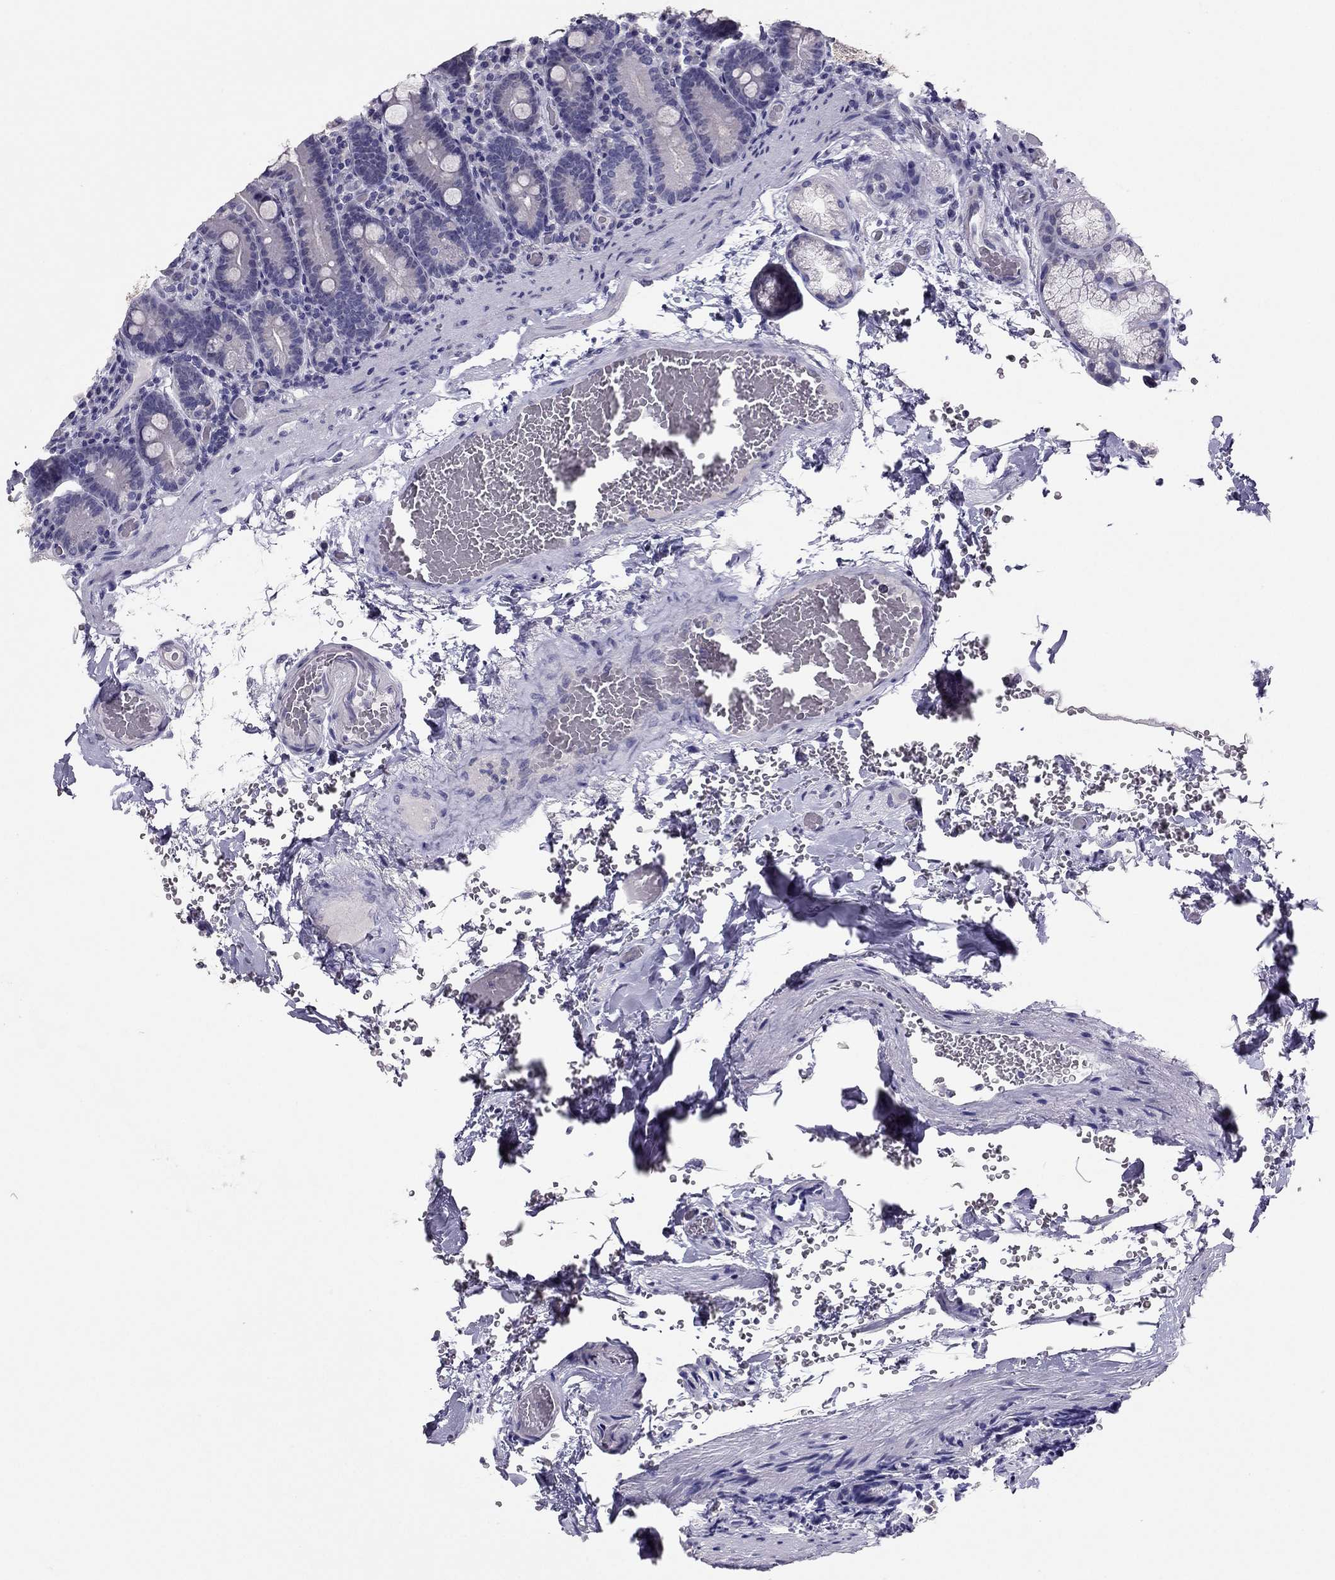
{"staining": {"intensity": "negative", "quantity": "none", "location": "none"}, "tissue": "duodenum", "cell_type": "Glandular cells", "image_type": "normal", "snomed": [{"axis": "morphology", "description": "Normal tissue, NOS"}, {"axis": "topography", "description": "Duodenum"}], "caption": "A micrograph of duodenum stained for a protein shows no brown staining in glandular cells. Nuclei are stained in blue.", "gene": "RHO", "patient": {"sex": "female", "age": 62}}